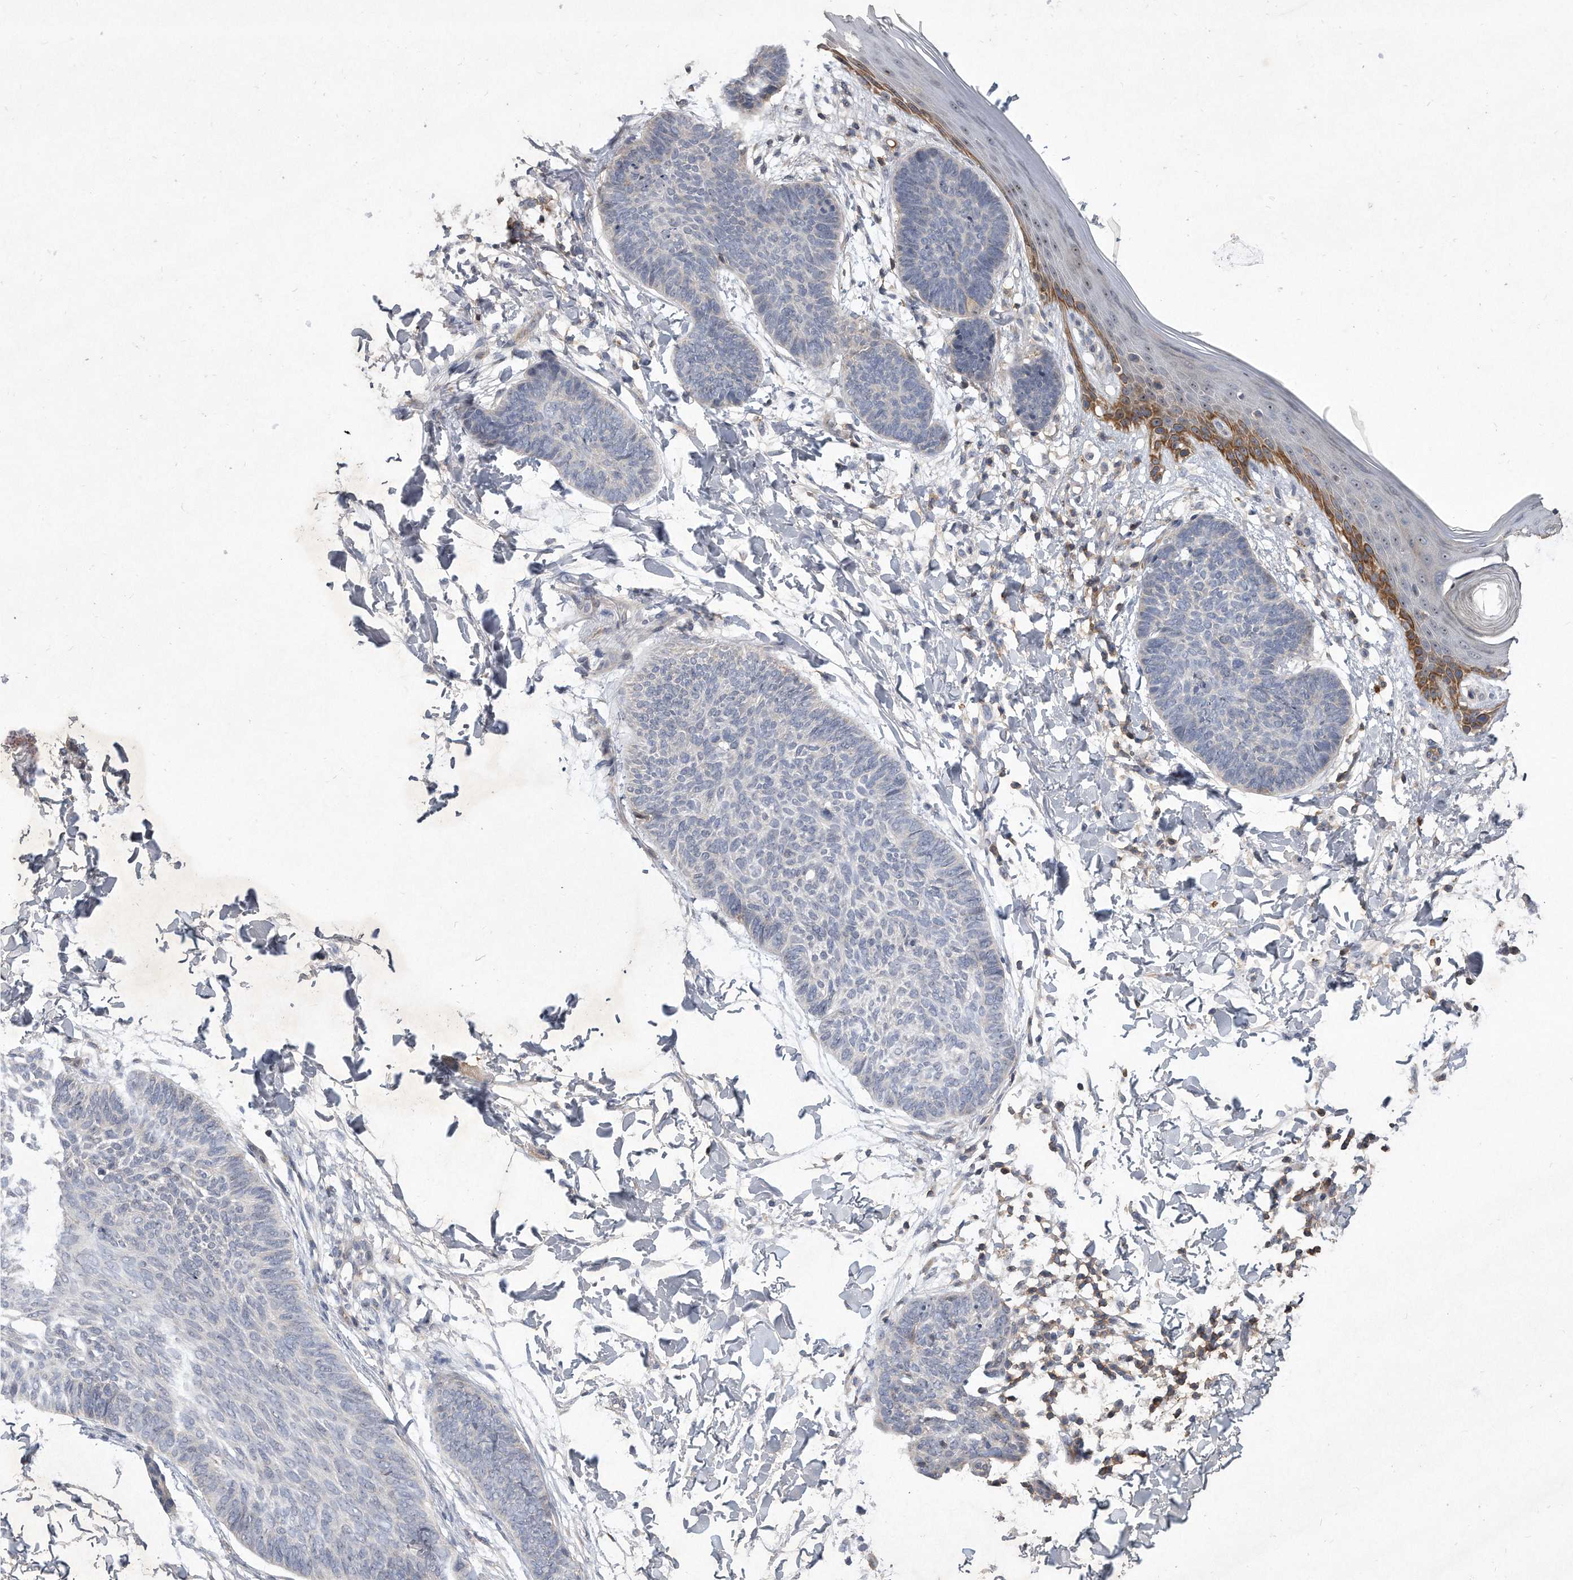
{"staining": {"intensity": "negative", "quantity": "none", "location": "none"}, "tissue": "skin cancer", "cell_type": "Tumor cells", "image_type": "cancer", "snomed": [{"axis": "morphology", "description": "Normal tissue, NOS"}, {"axis": "morphology", "description": "Basal cell carcinoma"}, {"axis": "topography", "description": "Skin"}], "caption": "Tumor cells show no significant protein staining in basal cell carcinoma (skin).", "gene": "PGBD2", "patient": {"sex": "male", "age": 50}}